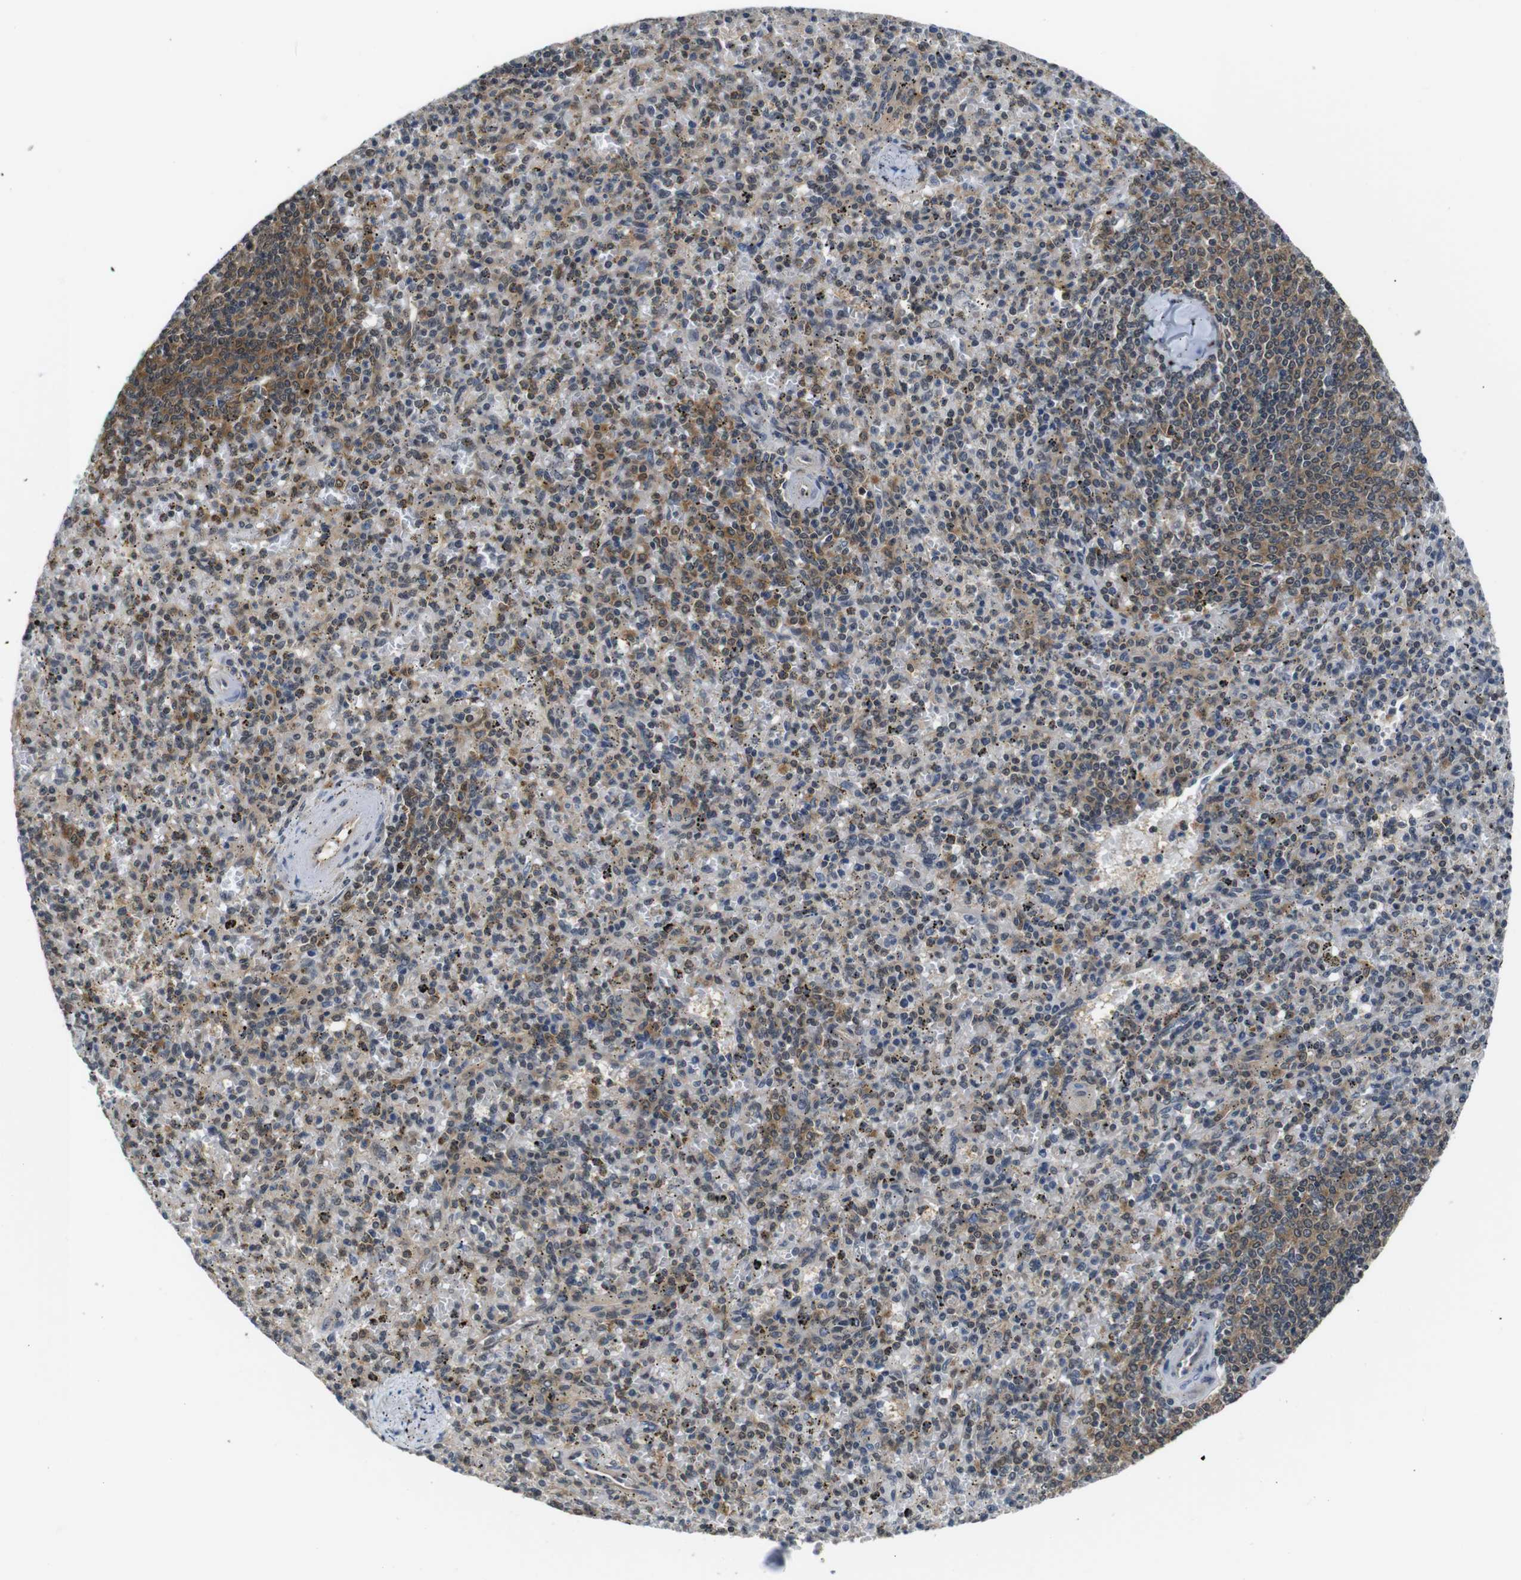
{"staining": {"intensity": "weak", "quantity": "25%-75%", "location": "cytoplasmic/membranous,nuclear"}, "tissue": "spleen", "cell_type": "Cells in red pulp", "image_type": "normal", "snomed": [{"axis": "morphology", "description": "Normal tissue, NOS"}, {"axis": "topography", "description": "Spleen"}], "caption": "Cells in red pulp demonstrate low levels of weak cytoplasmic/membranous,nuclear expression in about 25%-75% of cells in normal human spleen.", "gene": "UBXN1", "patient": {"sex": "male", "age": 72}}